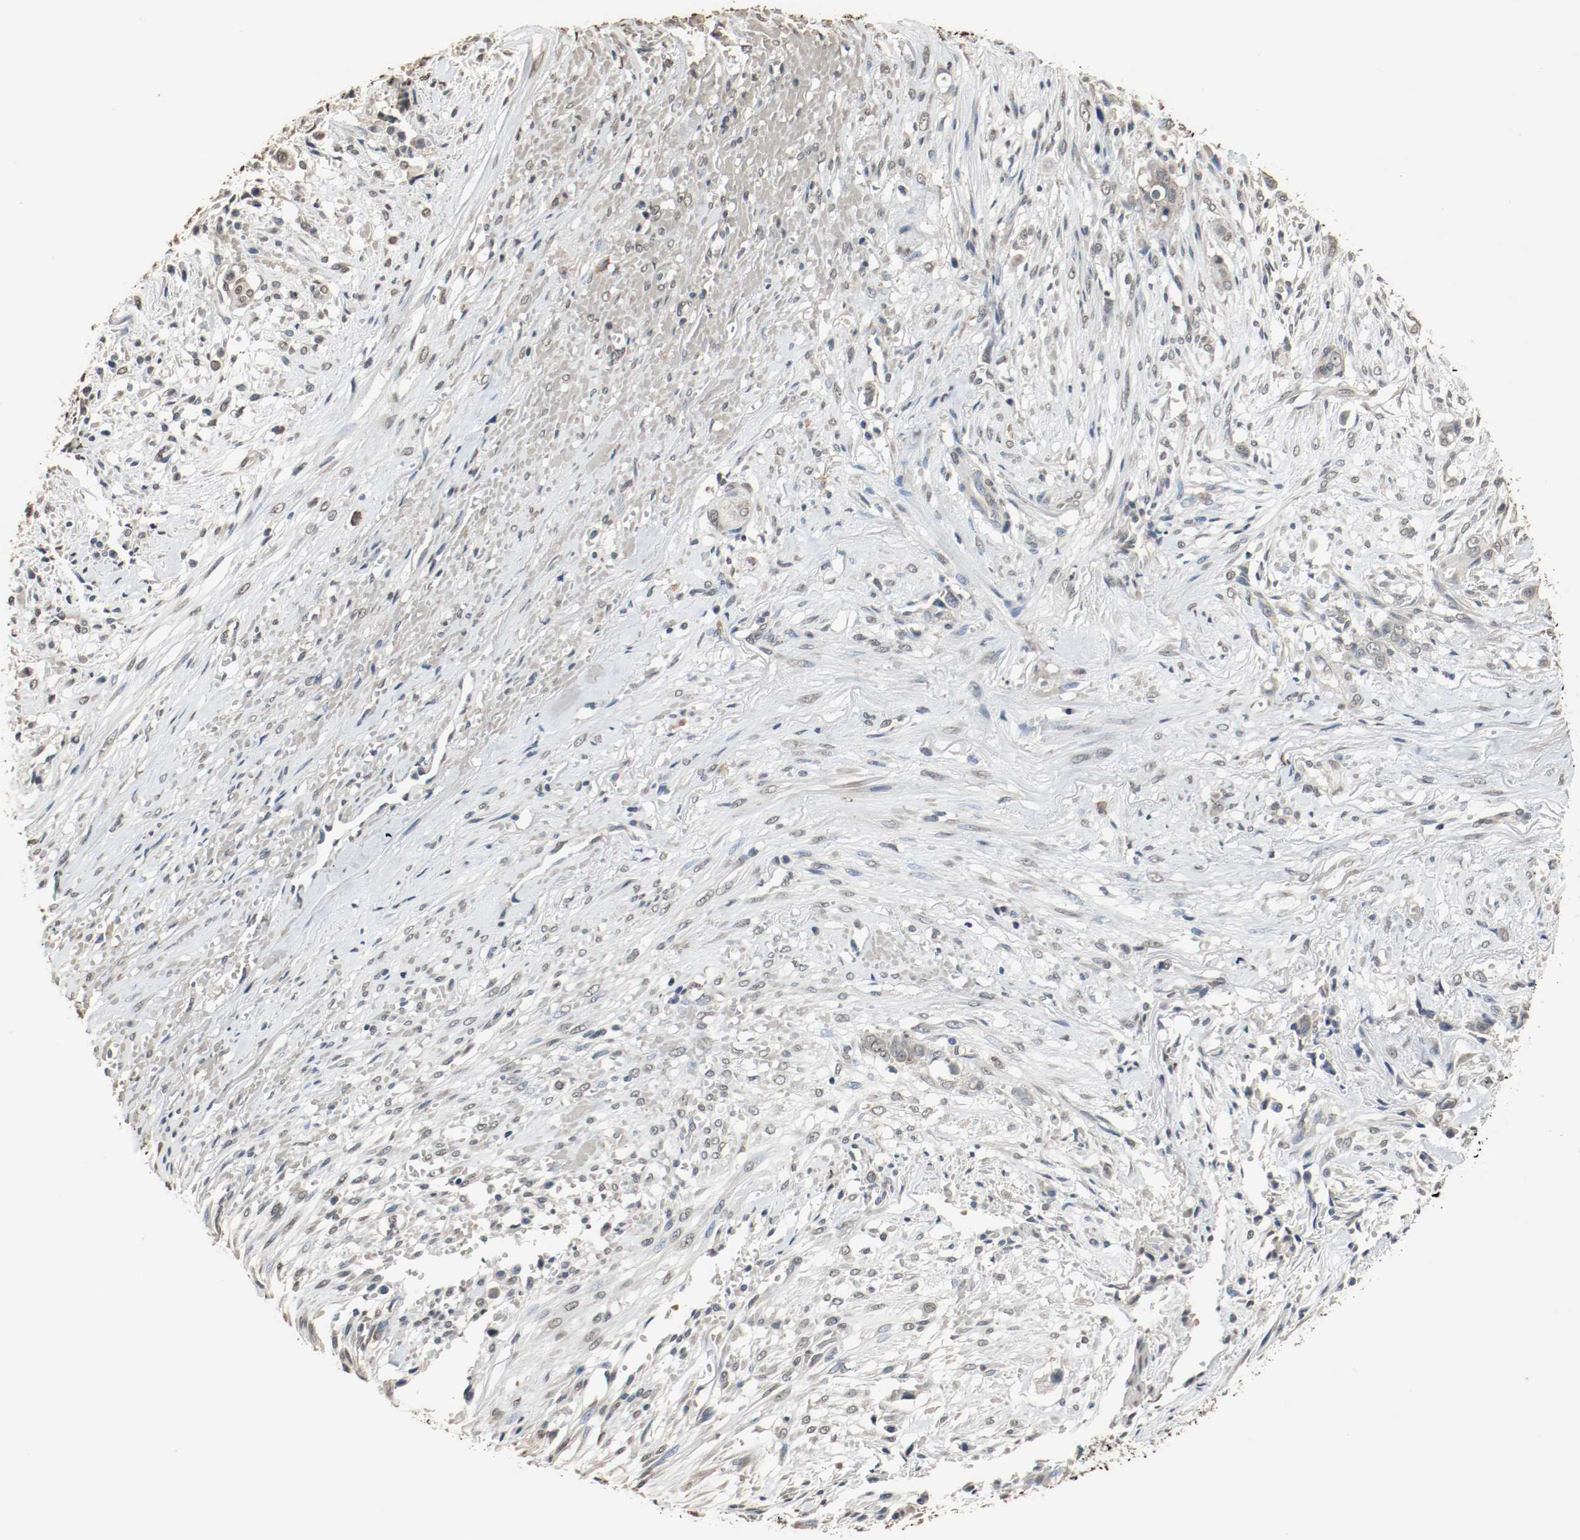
{"staining": {"intensity": "weak", "quantity": "<25%", "location": "cytoplasmic/membranous"}, "tissue": "liver cancer", "cell_type": "Tumor cells", "image_type": "cancer", "snomed": [{"axis": "morphology", "description": "Cholangiocarcinoma"}, {"axis": "topography", "description": "Liver"}], "caption": "High magnification brightfield microscopy of liver cancer stained with DAB (brown) and counterstained with hematoxylin (blue): tumor cells show no significant expression.", "gene": "RTN4", "patient": {"sex": "female", "age": 70}}